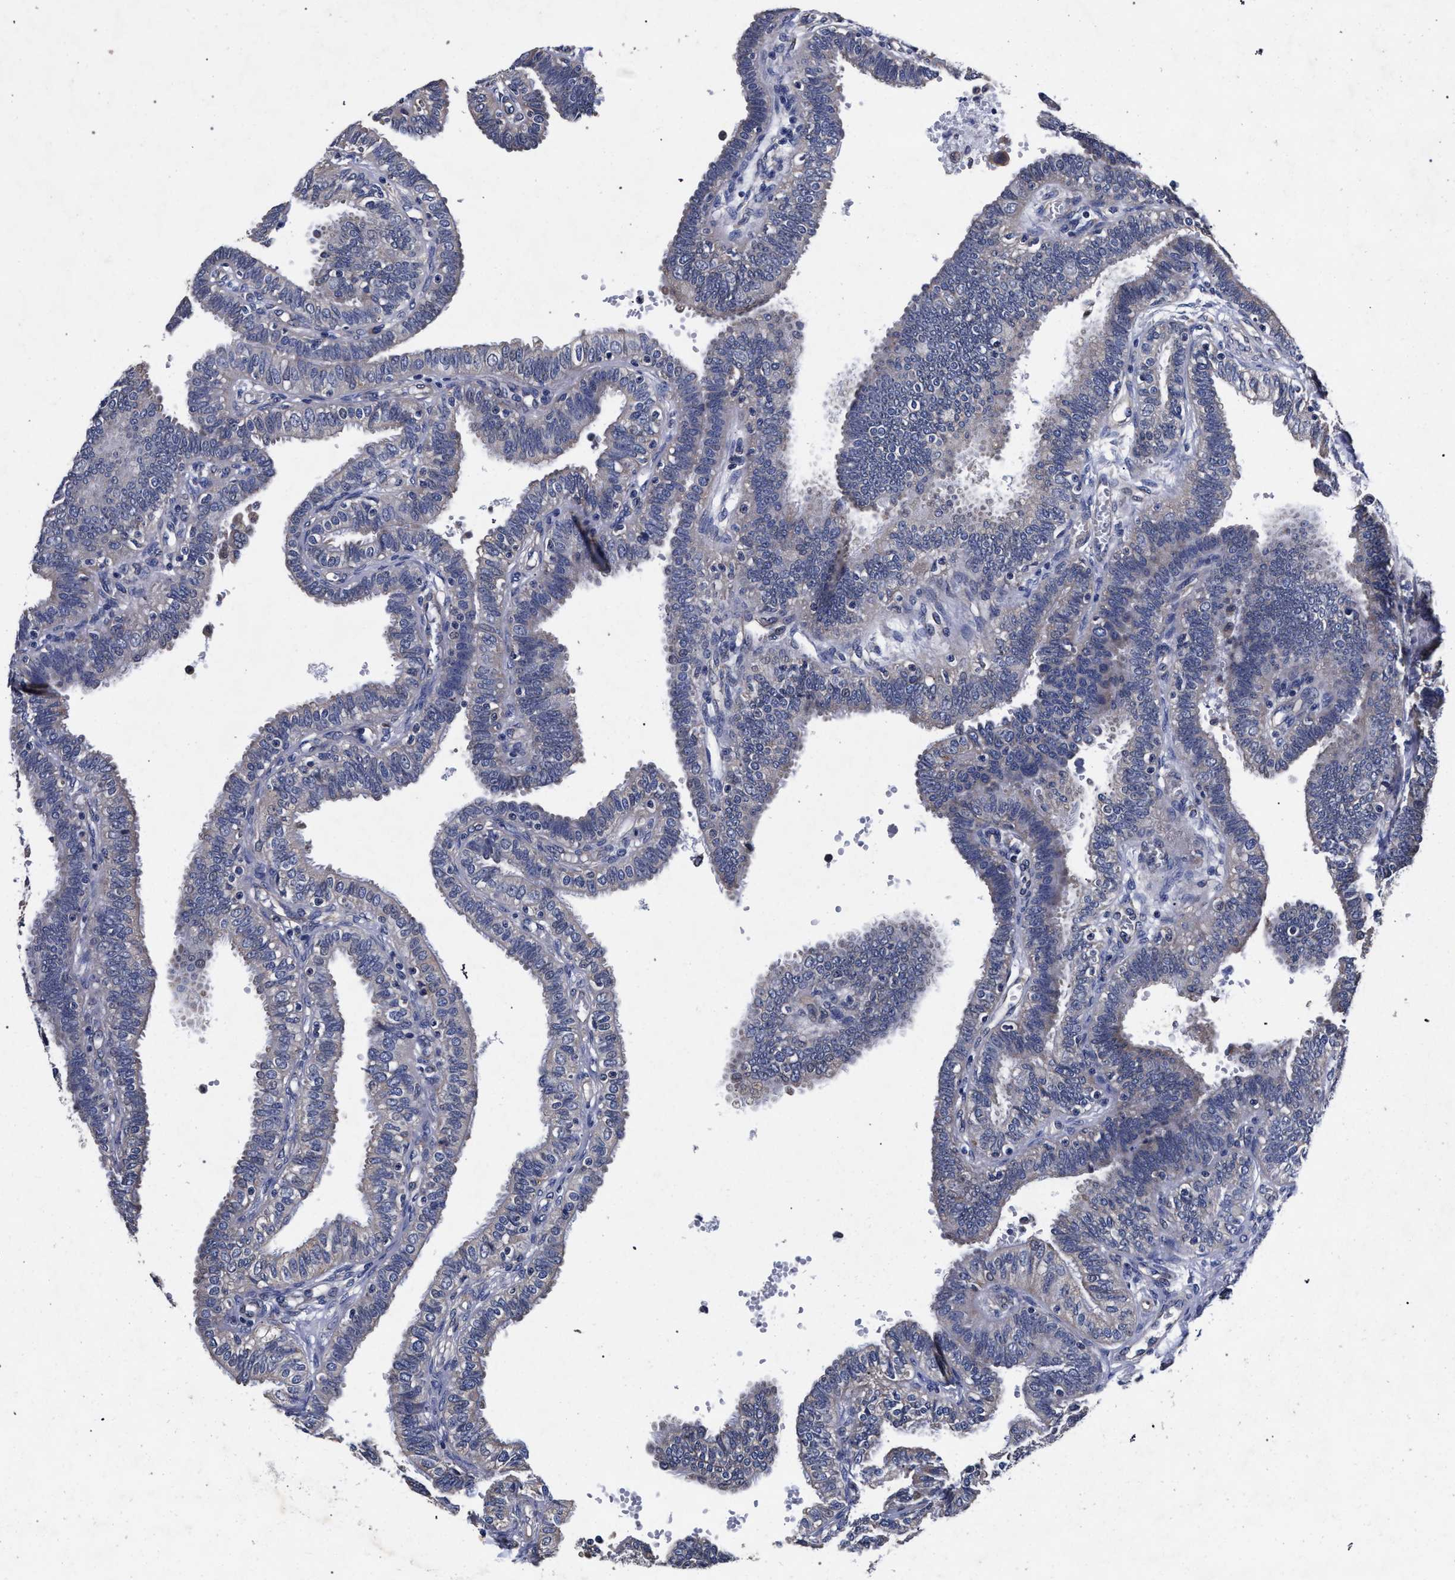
{"staining": {"intensity": "weak", "quantity": "<25%", "location": "cytoplasmic/membranous"}, "tissue": "fallopian tube", "cell_type": "Glandular cells", "image_type": "normal", "snomed": [{"axis": "morphology", "description": "Normal tissue, NOS"}, {"axis": "topography", "description": "Fallopian tube"}, {"axis": "topography", "description": "Placenta"}], "caption": "IHC of normal fallopian tube displays no staining in glandular cells.", "gene": "CFAP95", "patient": {"sex": "female", "age": 34}}